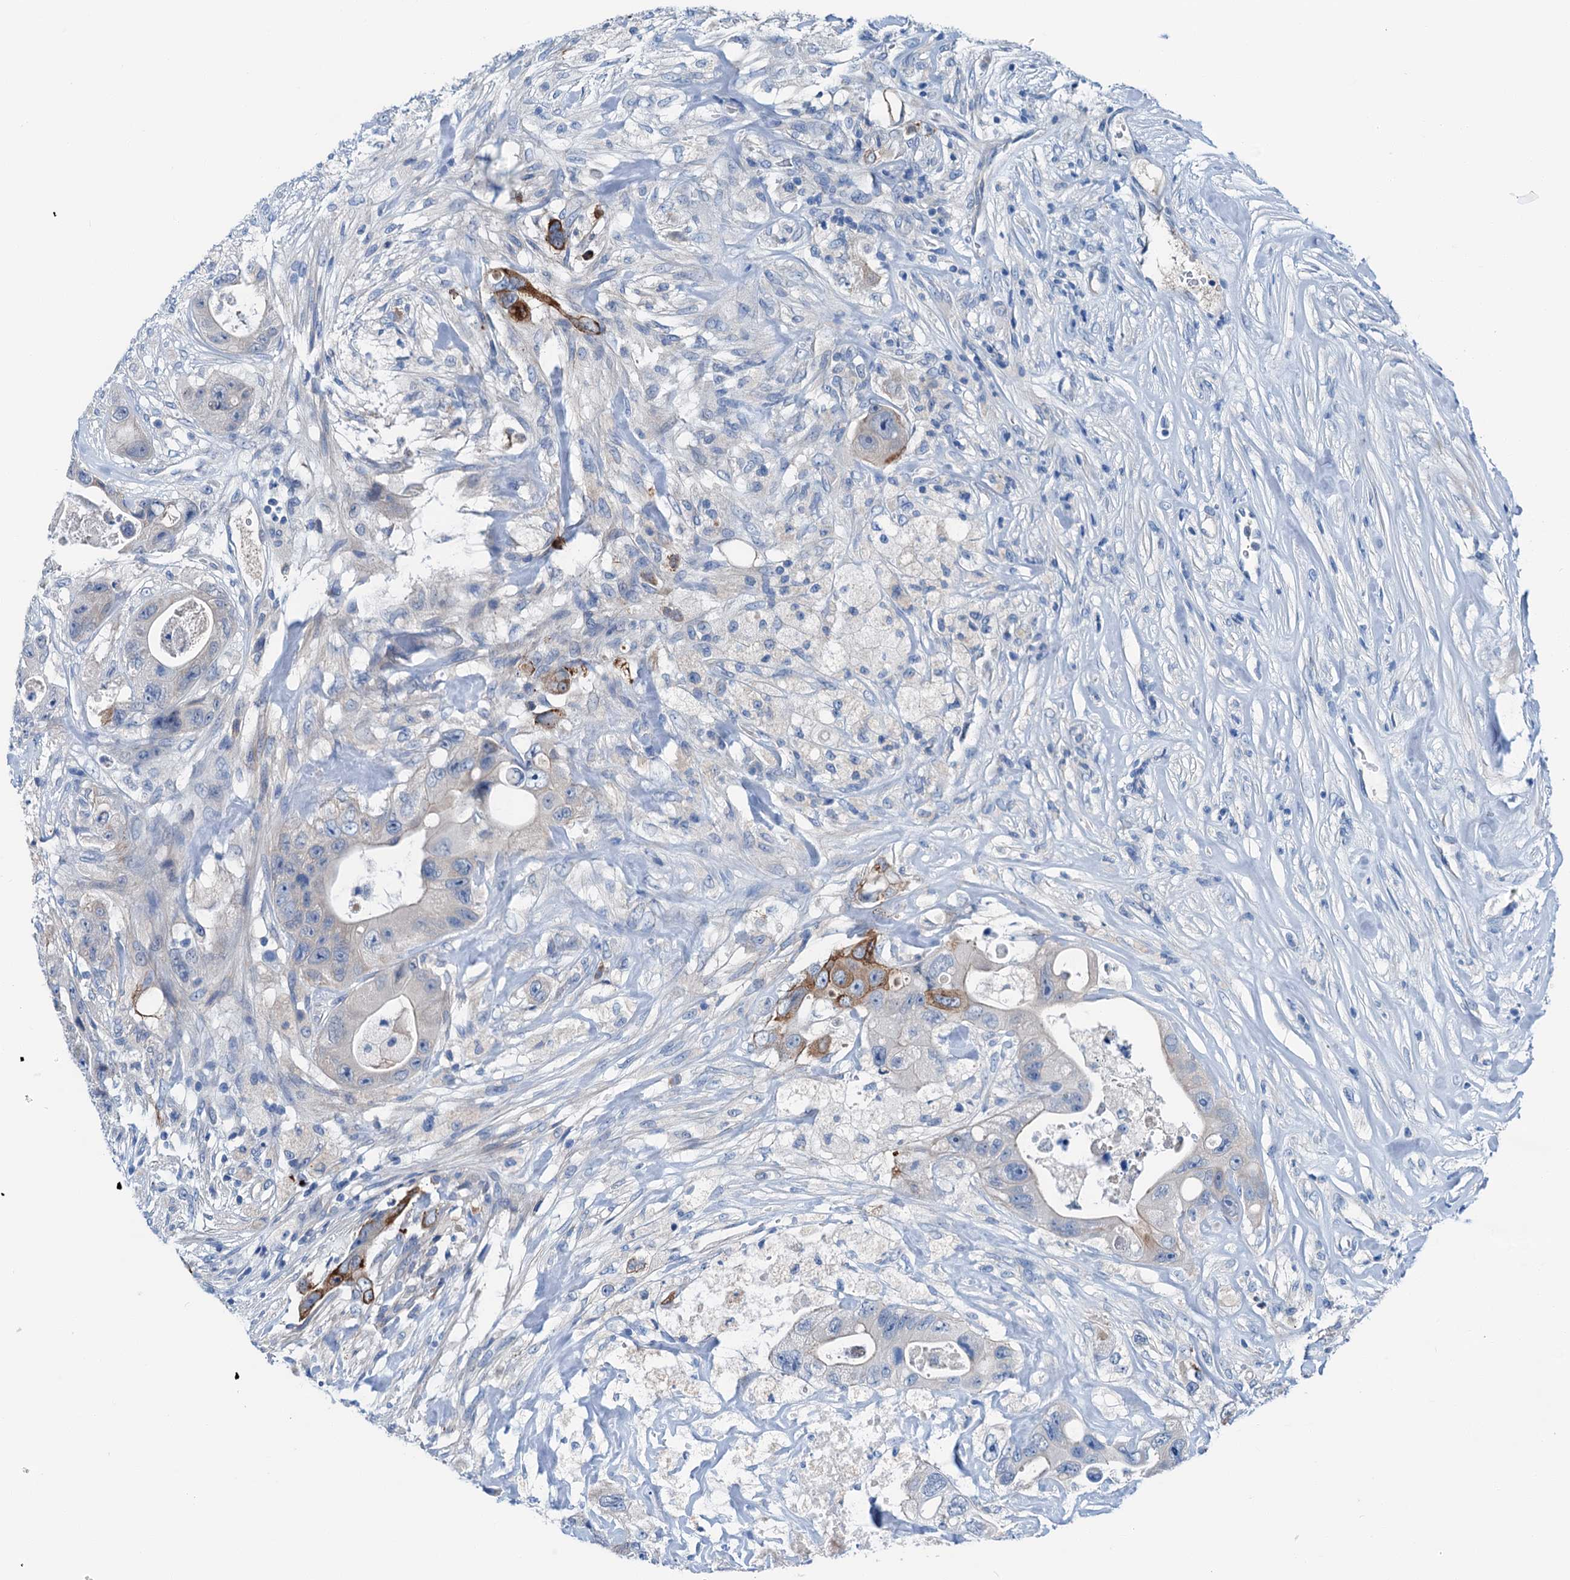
{"staining": {"intensity": "moderate", "quantity": "<25%", "location": "cytoplasmic/membranous"}, "tissue": "colorectal cancer", "cell_type": "Tumor cells", "image_type": "cancer", "snomed": [{"axis": "morphology", "description": "Adenocarcinoma, NOS"}, {"axis": "topography", "description": "Colon"}], "caption": "This photomicrograph demonstrates immunohistochemistry (IHC) staining of colorectal cancer (adenocarcinoma), with low moderate cytoplasmic/membranous expression in about <25% of tumor cells.", "gene": "KNDC1", "patient": {"sex": "female", "age": 46}}